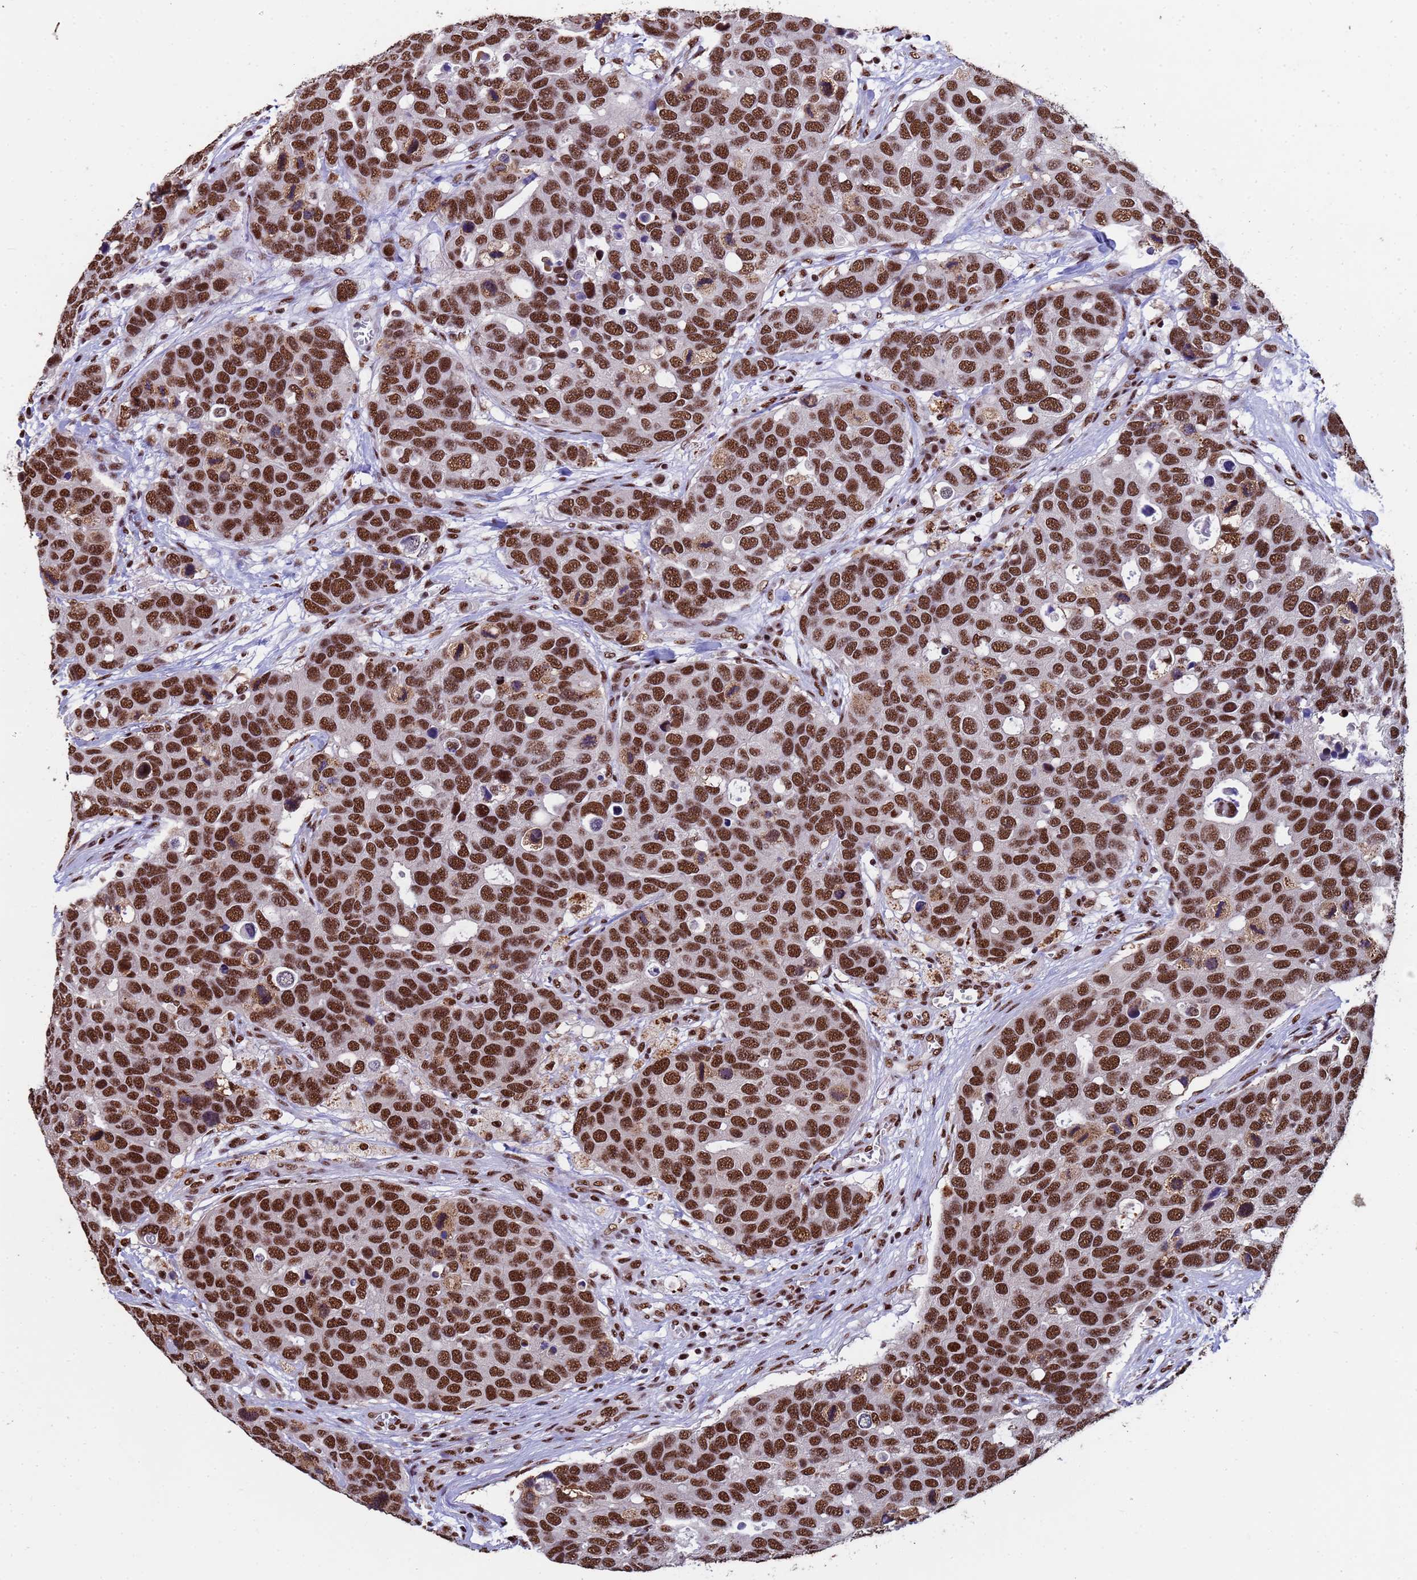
{"staining": {"intensity": "strong", "quantity": ">75%", "location": "nuclear"}, "tissue": "breast cancer", "cell_type": "Tumor cells", "image_type": "cancer", "snomed": [{"axis": "morphology", "description": "Duct carcinoma"}, {"axis": "topography", "description": "Breast"}], "caption": "Strong nuclear expression is present in approximately >75% of tumor cells in breast infiltrating ductal carcinoma.", "gene": "SF3B2", "patient": {"sex": "female", "age": 83}}